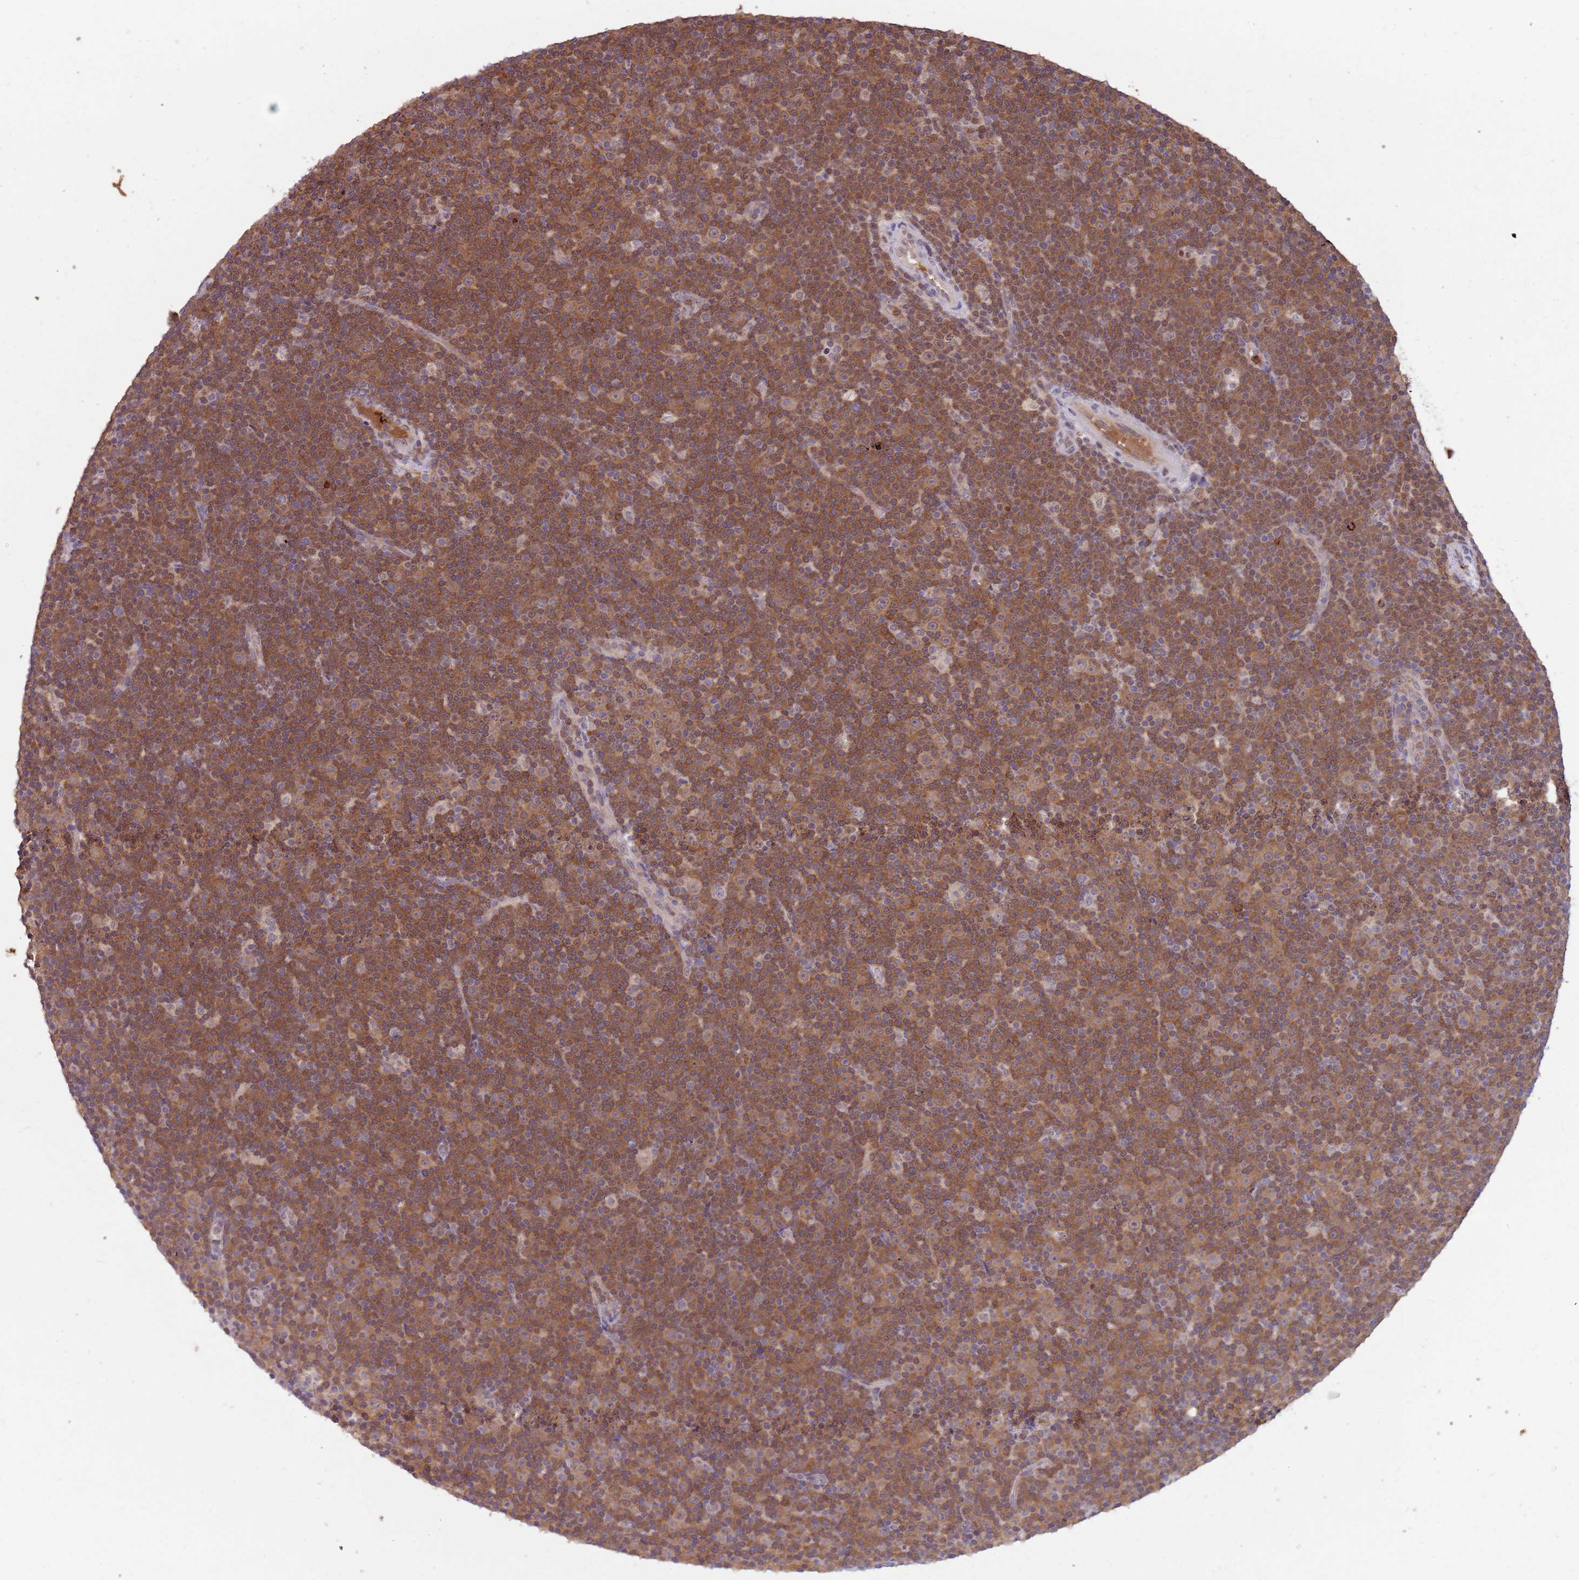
{"staining": {"intensity": "strong", "quantity": ">75%", "location": "cytoplasmic/membranous"}, "tissue": "lymphoma", "cell_type": "Tumor cells", "image_type": "cancer", "snomed": [{"axis": "morphology", "description": "Malignant lymphoma, non-Hodgkin's type, Low grade"}, {"axis": "topography", "description": "Lymph node"}], "caption": "A brown stain labels strong cytoplasmic/membranous staining of a protein in malignant lymphoma, non-Hodgkin's type (low-grade) tumor cells. (DAB IHC with brightfield microscopy, high magnification).", "gene": "NBPF6", "patient": {"sex": "female", "age": 67}}